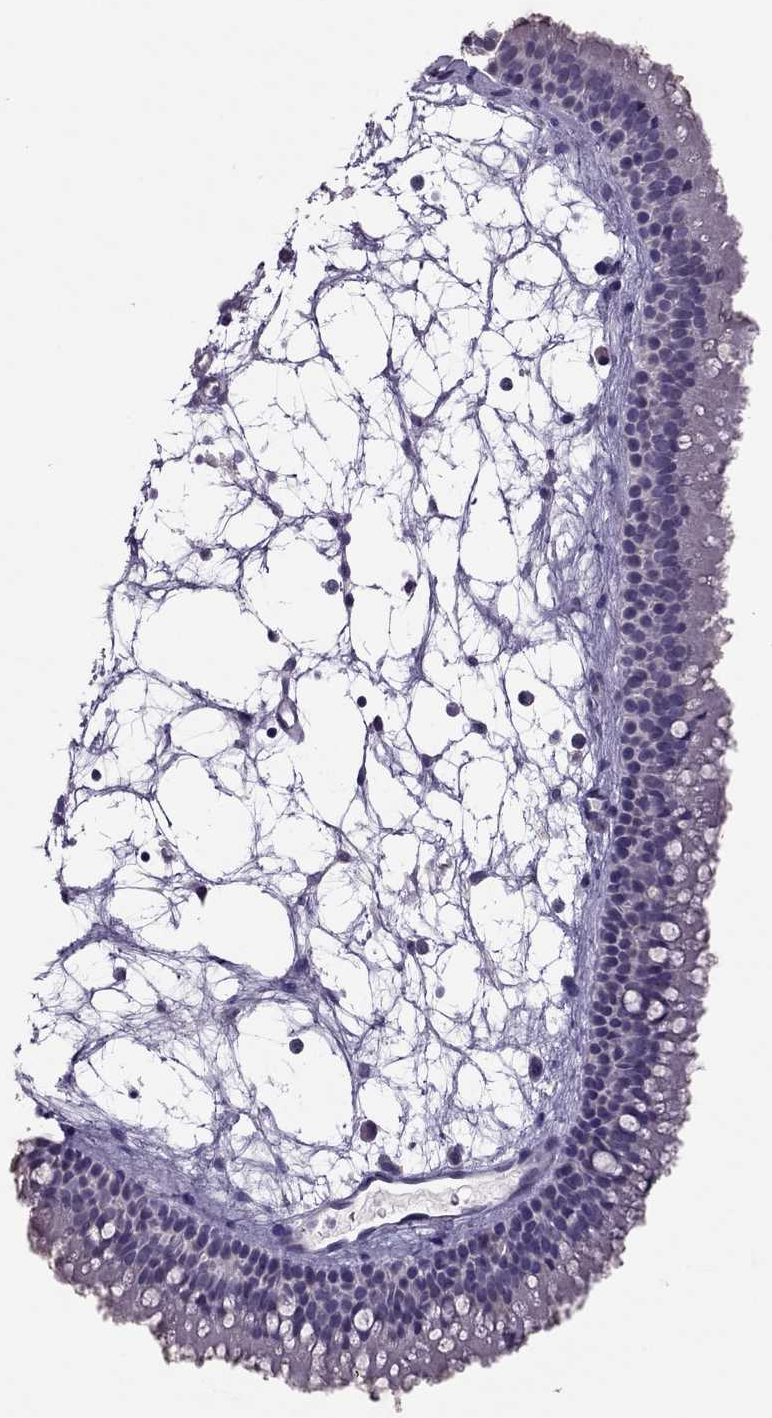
{"staining": {"intensity": "negative", "quantity": "none", "location": "none"}, "tissue": "nasopharynx", "cell_type": "Respiratory epithelial cells", "image_type": "normal", "snomed": [{"axis": "morphology", "description": "Normal tissue, NOS"}, {"axis": "topography", "description": "Nasopharynx"}], "caption": "Immunohistochemical staining of unremarkable human nasopharynx shows no significant staining in respiratory epithelial cells. Nuclei are stained in blue.", "gene": "RHO", "patient": {"sex": "female", "age": 85}}